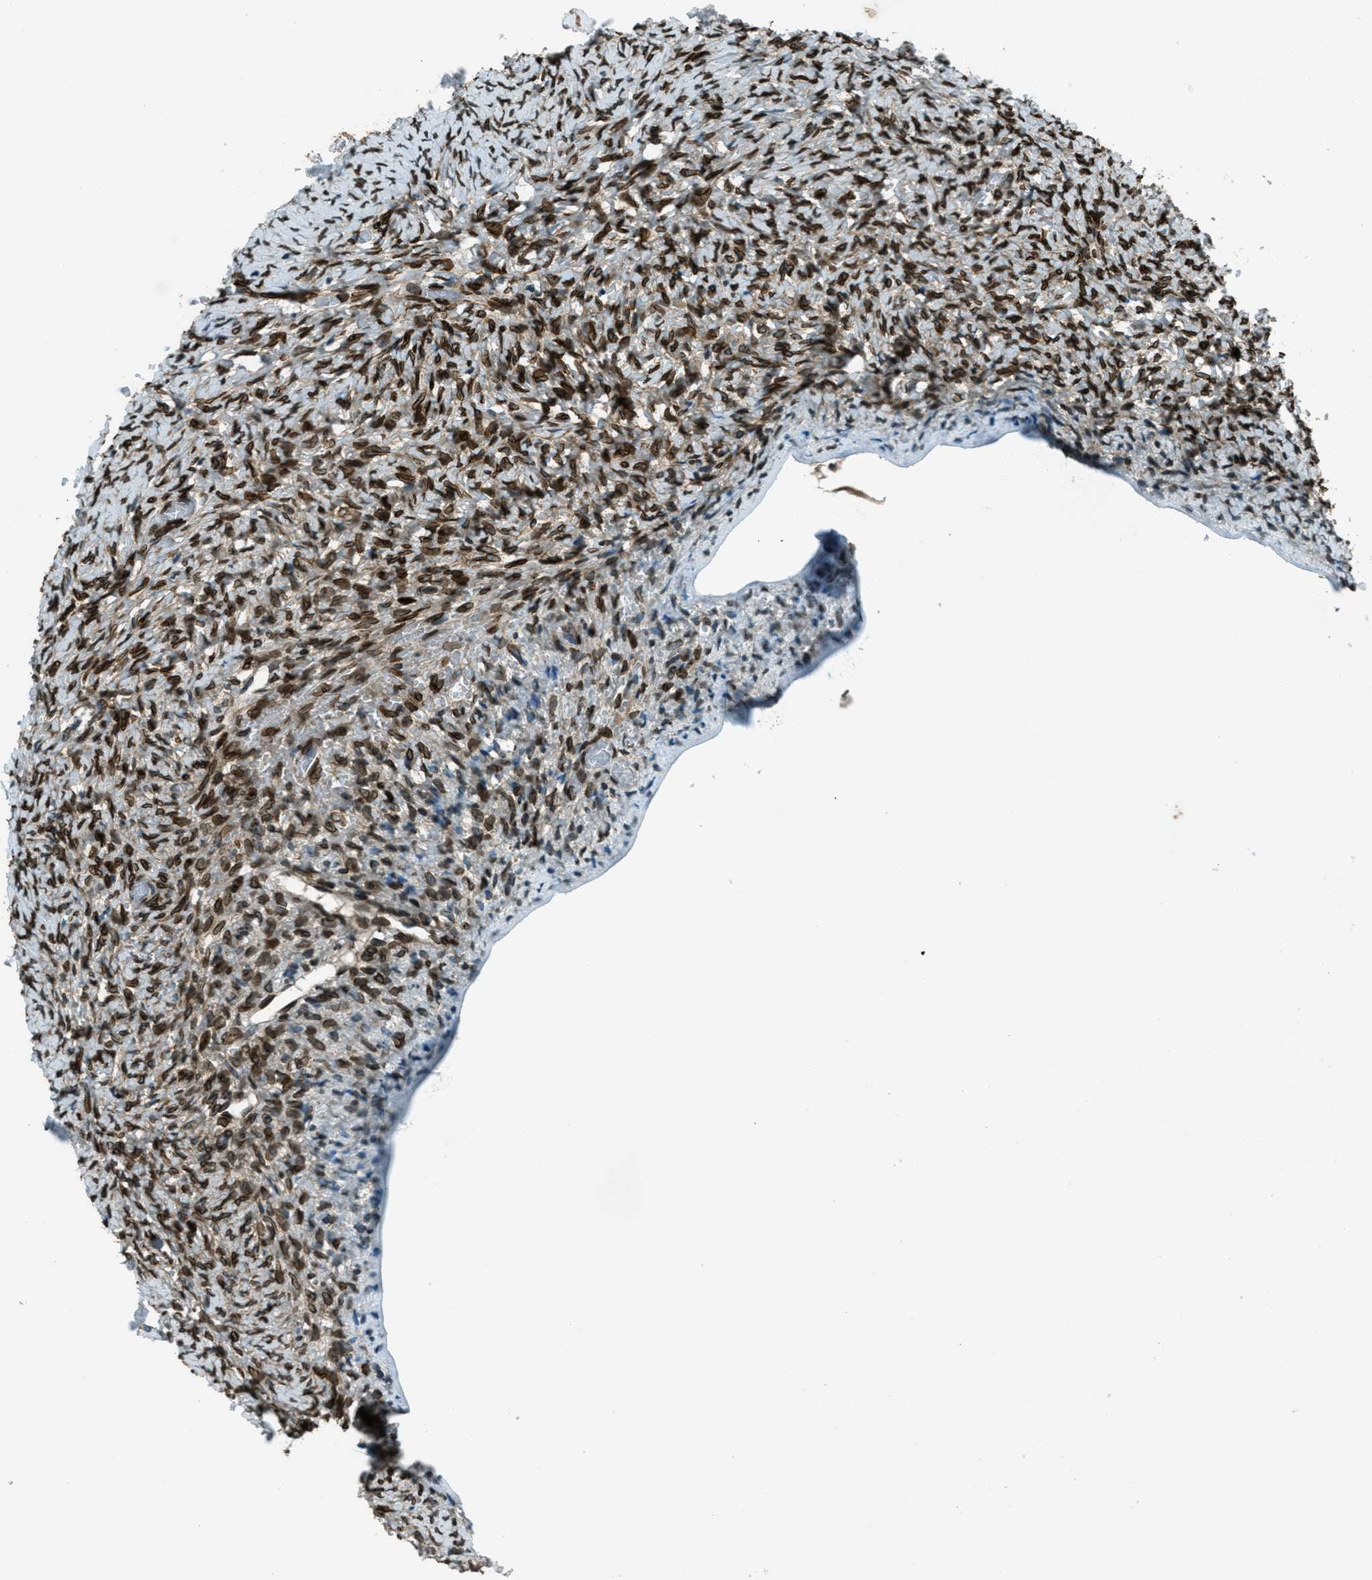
{"staining": {"intensity": "strong", "quantity": ">75%", "location": "cytoplasmic/membranous,nuclear"}, "tissue": "ovary", "cell_type": "Ovarian stroma cells", "image_type": "normal", "snomed": [{"axis": "morphology", "description": "Normal tissue, NOS"}, {"axis": "topography", "description": "Ovary"}], "caption": "Immunohistochemistry micrograph of unremarkable ovary stained for a protein (brown), which exhibits high levels of strong cytoplasmic/membranous,nuclear positivity in approximately >75% of ovarian stroma cells.", "gene": "LEMD2", "patient": {"sex": "female", "age": 27}}